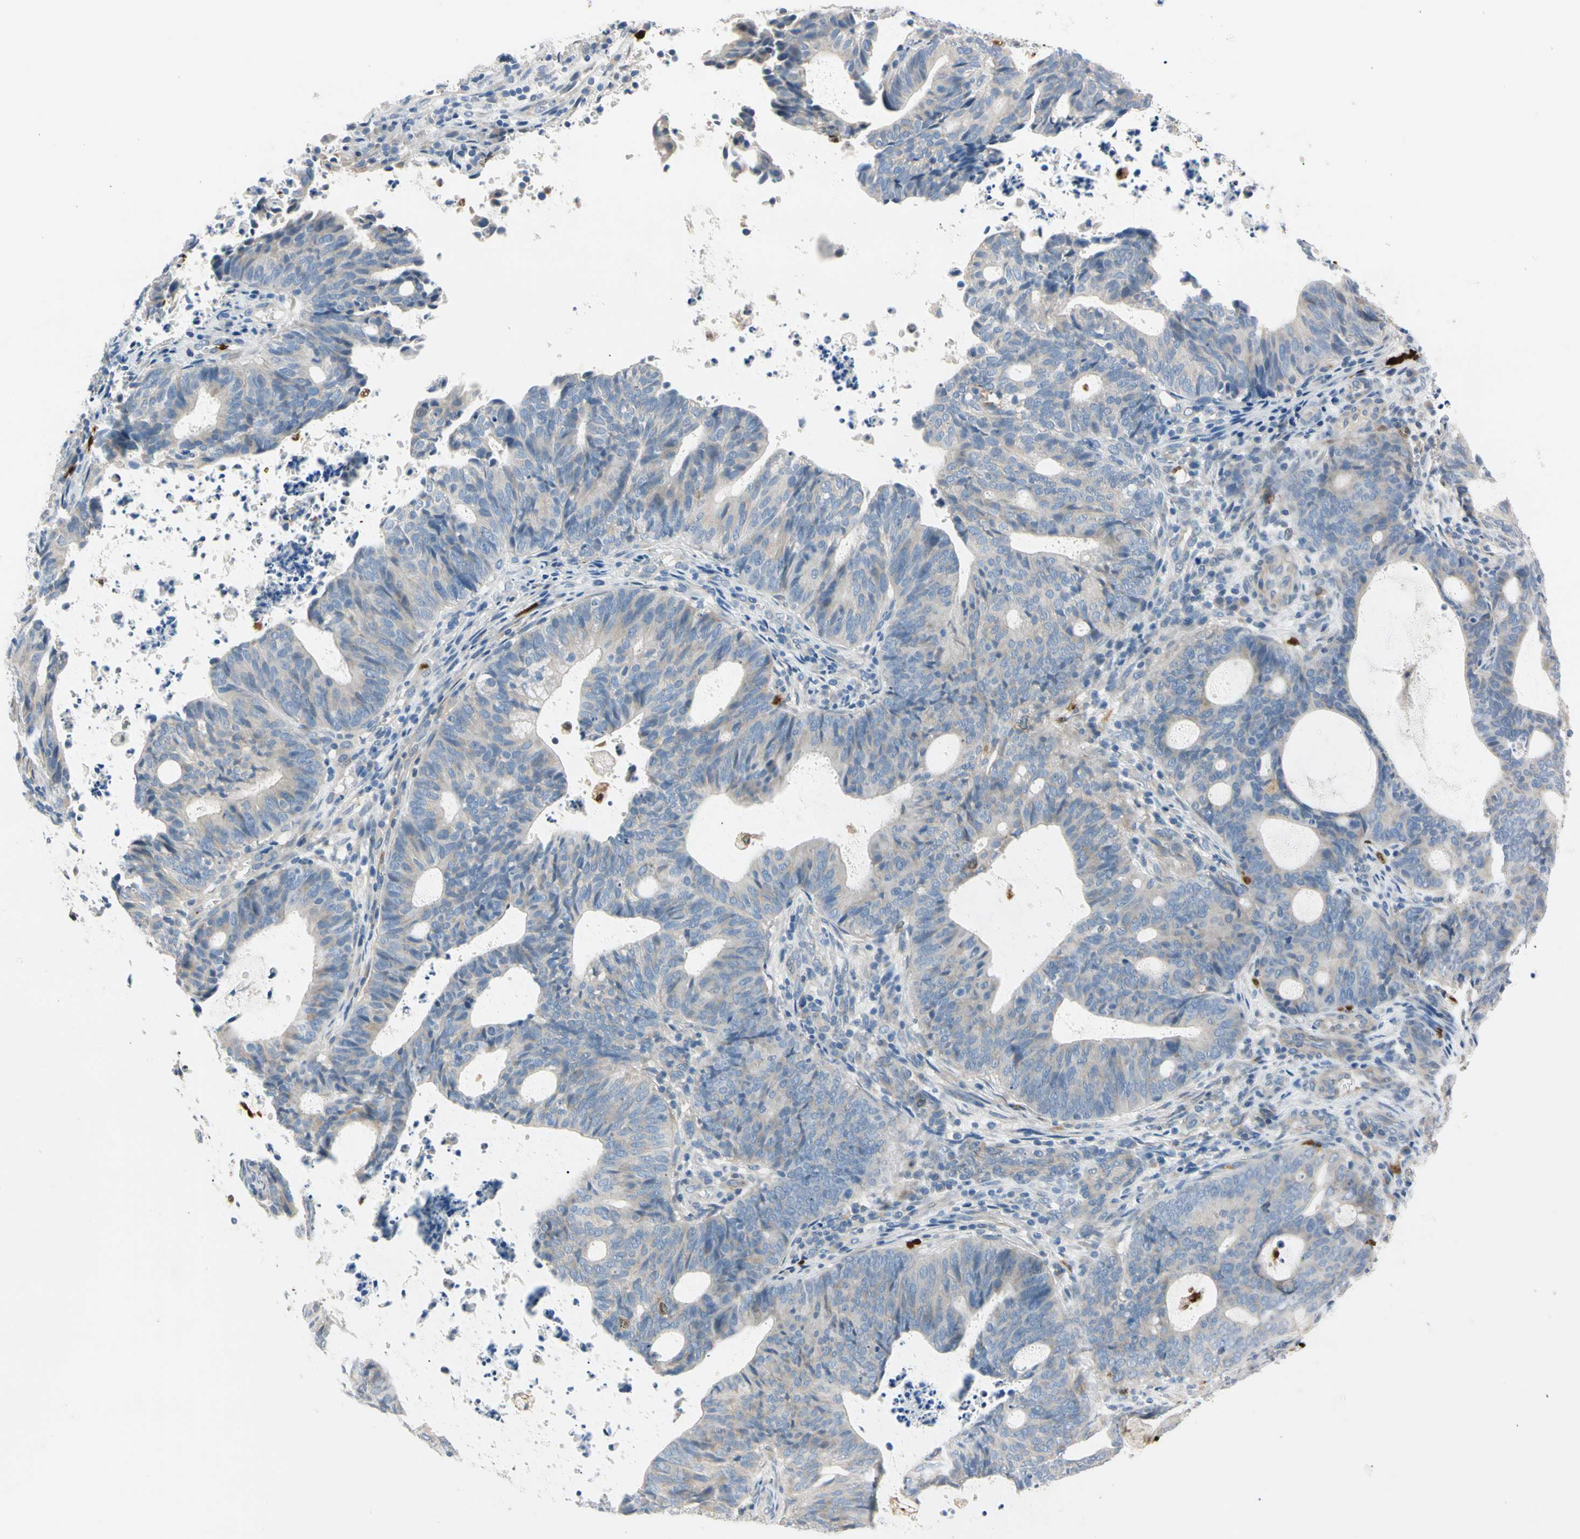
{"staining": {"intensity": "negative", "quantity": "none", "location": "none"}, "tissue": "endometrial cancer", "cell_type": "Tumor cells", "image_type": "cancer", "snomed": [{"axis": "morphology", "description": "Adenocarcinoma, NOS"}, {"axis": "topography", "description": "Uterus"}], "caption": "The image demonstrates no significant staining in tumor cells of endometrial cancer (adenocarcinoma). Brightfield microscopy of IHC stained with DAB (brown) and hematoxylin (blue), captured at high magnification.", "gene": "TRAF5", "patient": {"sex": "female", "age": 83}}